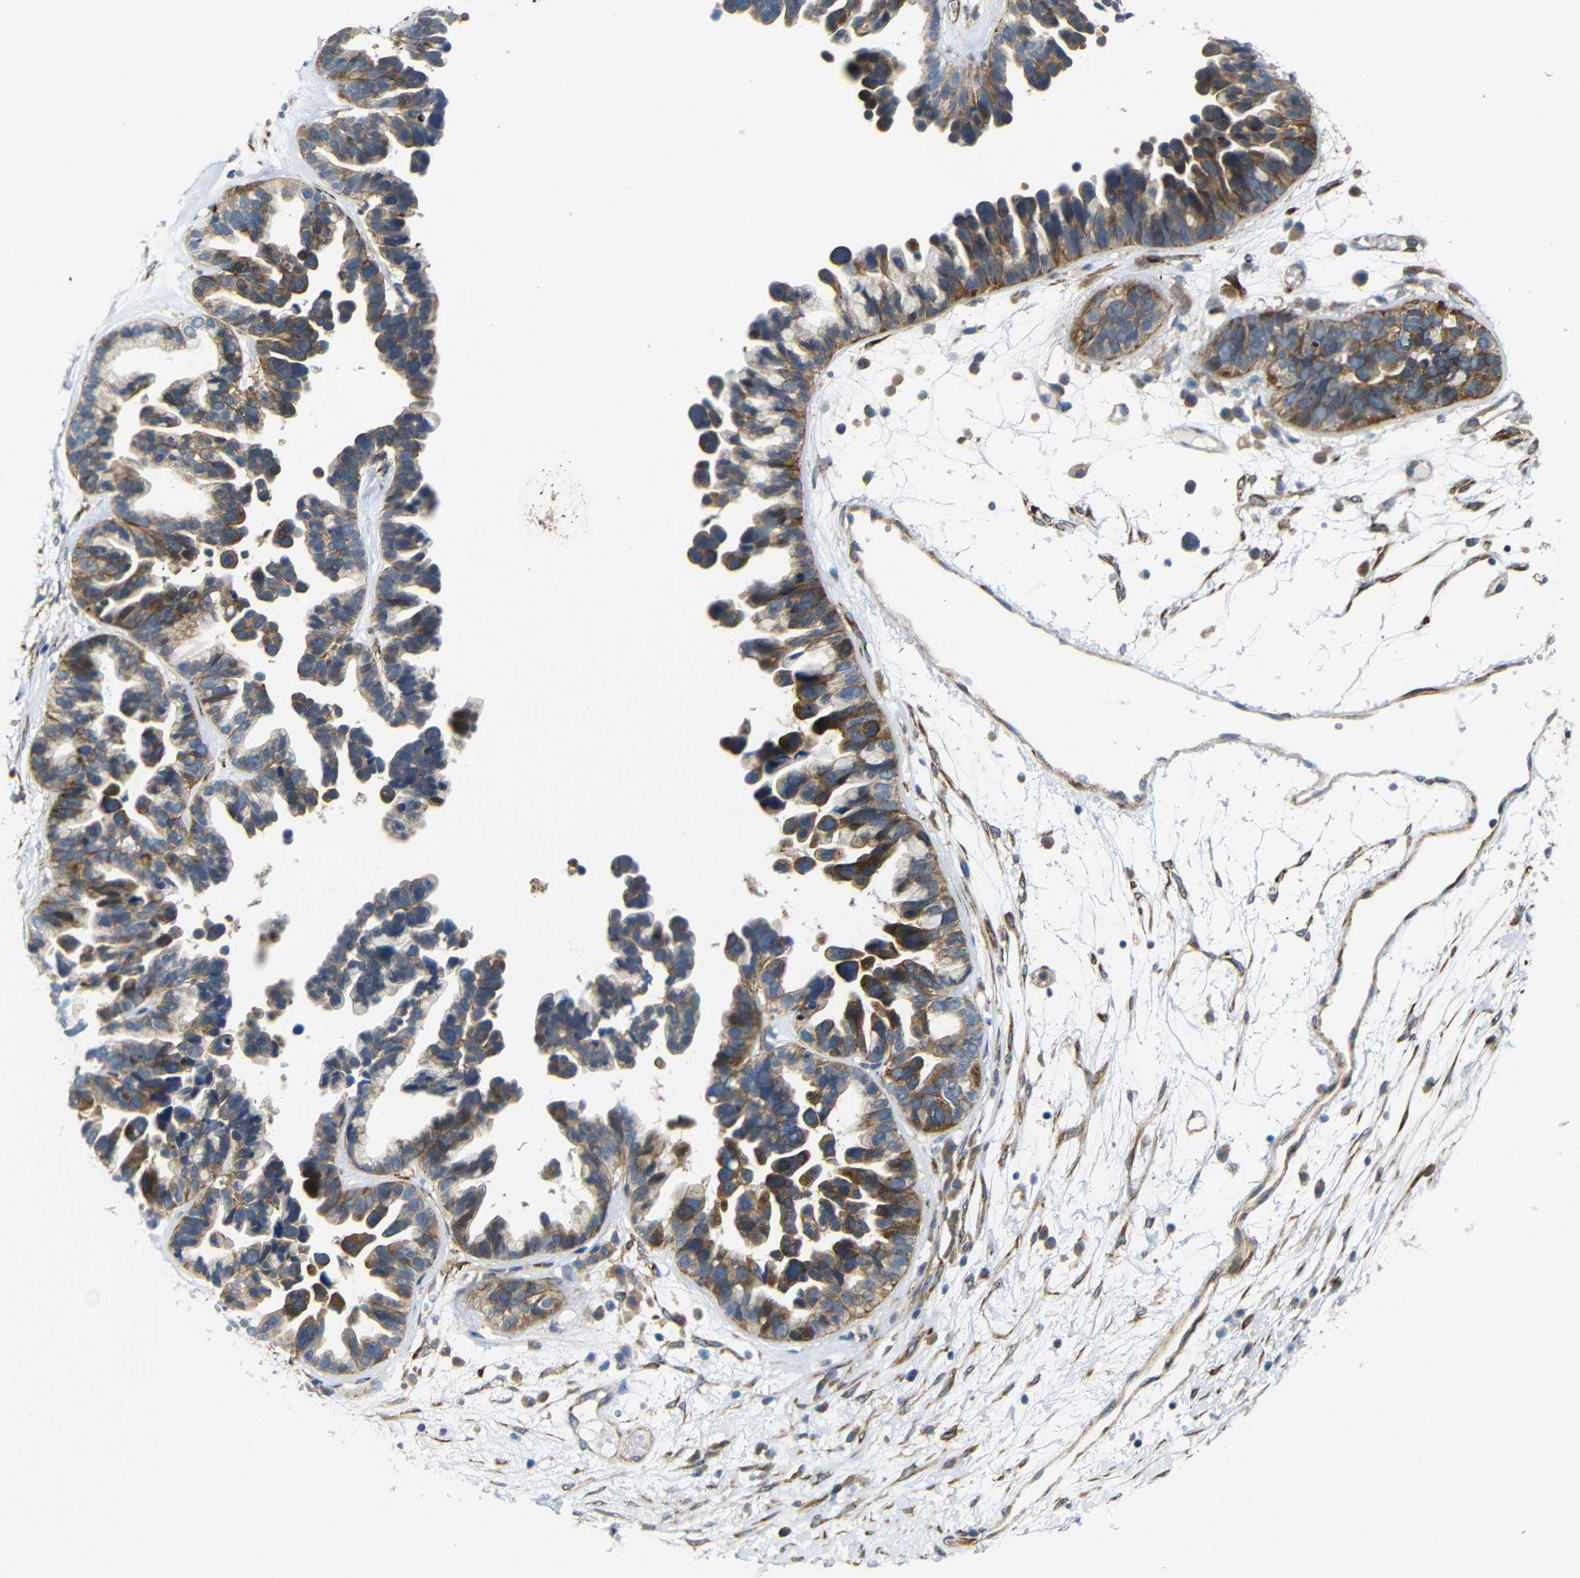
{"staining": {"intensity": "strong", "quantity": ">75%", "location": "cytoplasmic/membranous"}, "tissue": "ovarian cancer", "cell_type": "Tumor cells", "image_type": "cancer", "snomed": [{"axis": "morphology", "description": "Cystadenocarcinoma, serous, NOS"}, {"axis": "topography", "description": "Ovary"}], "caption": "Strong cytoplasmic/membranous positivity is present in approximately >75% of tumor cells in ovarian serous cystadenocarcinoma.", "gene": "P3H2", "patient": {"sex": "female", "age": 56}}